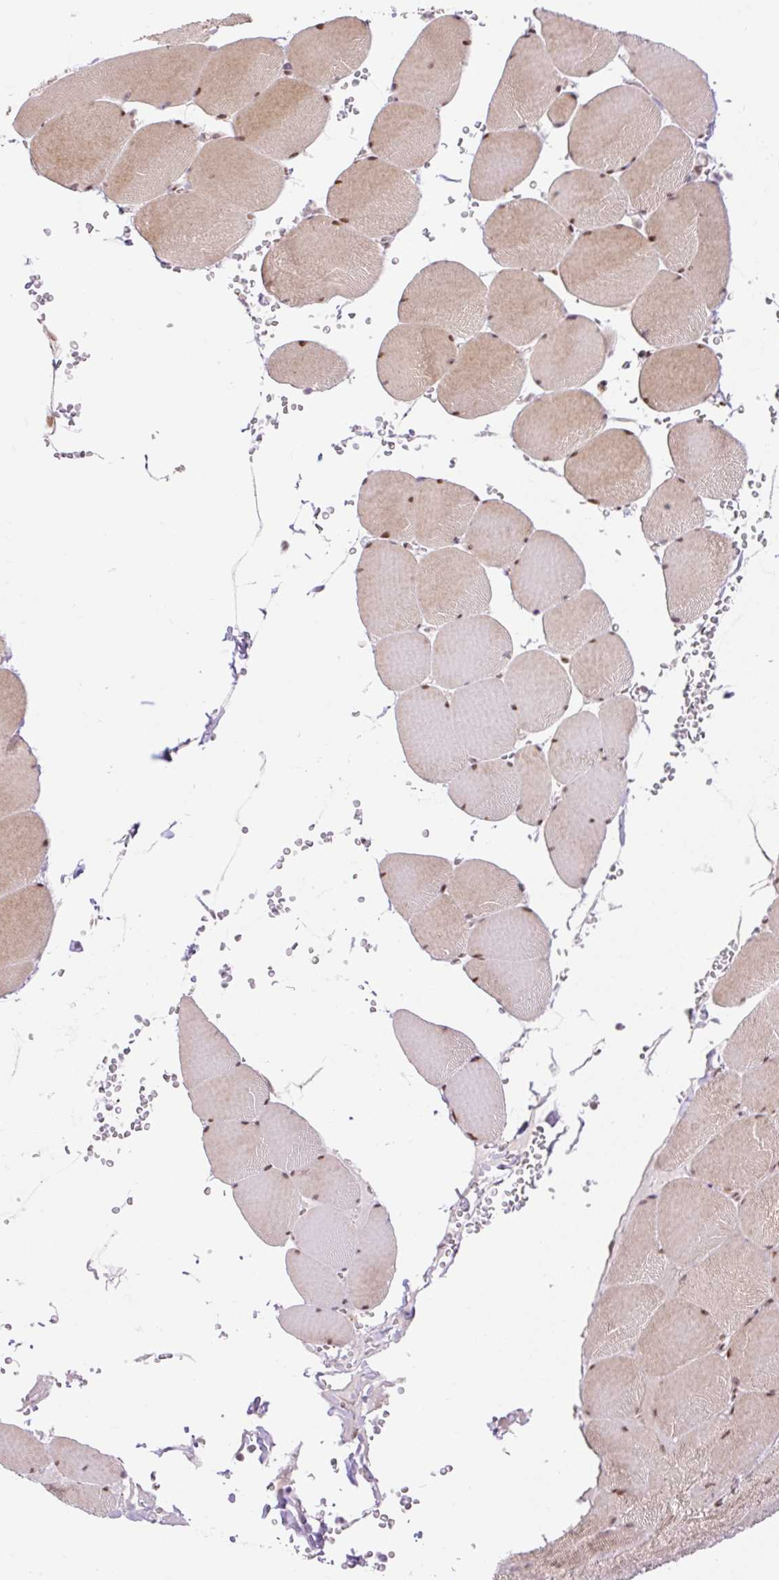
{"staining": {"intensity": "moderate", "quantity": ">75%", "location": "cytoplasmic/membranous,nuclear"}, "tissue": "skeletal muscle", "cell_type": "Myocytes", "image_type": "normal", "snomed": [{"axis": "morphology", "description": "Normal tissue, NOS"}, {"axis": "topography", "description": "Skeletal muscle"}, {"axis": "topography", "description": "Head-Neck"}], "caption": "Immunohistochemistry (IHC) (DAB (3,3'-diaminobenzidine)) staining of normal human skeletal muscle exhibits moderate cytoplasmic/membranous,nuclear protein staining in about >75% of myocytes. The staining was performed using DAB (3,3'-diaminobenzidine) to visualize the protein expression in brown, while the nuclei were stained in blue with hematoxylin (Magnification: 20x).", "gene": "RIPPLY3", "patient": {"sex": "male", "age": 66}}